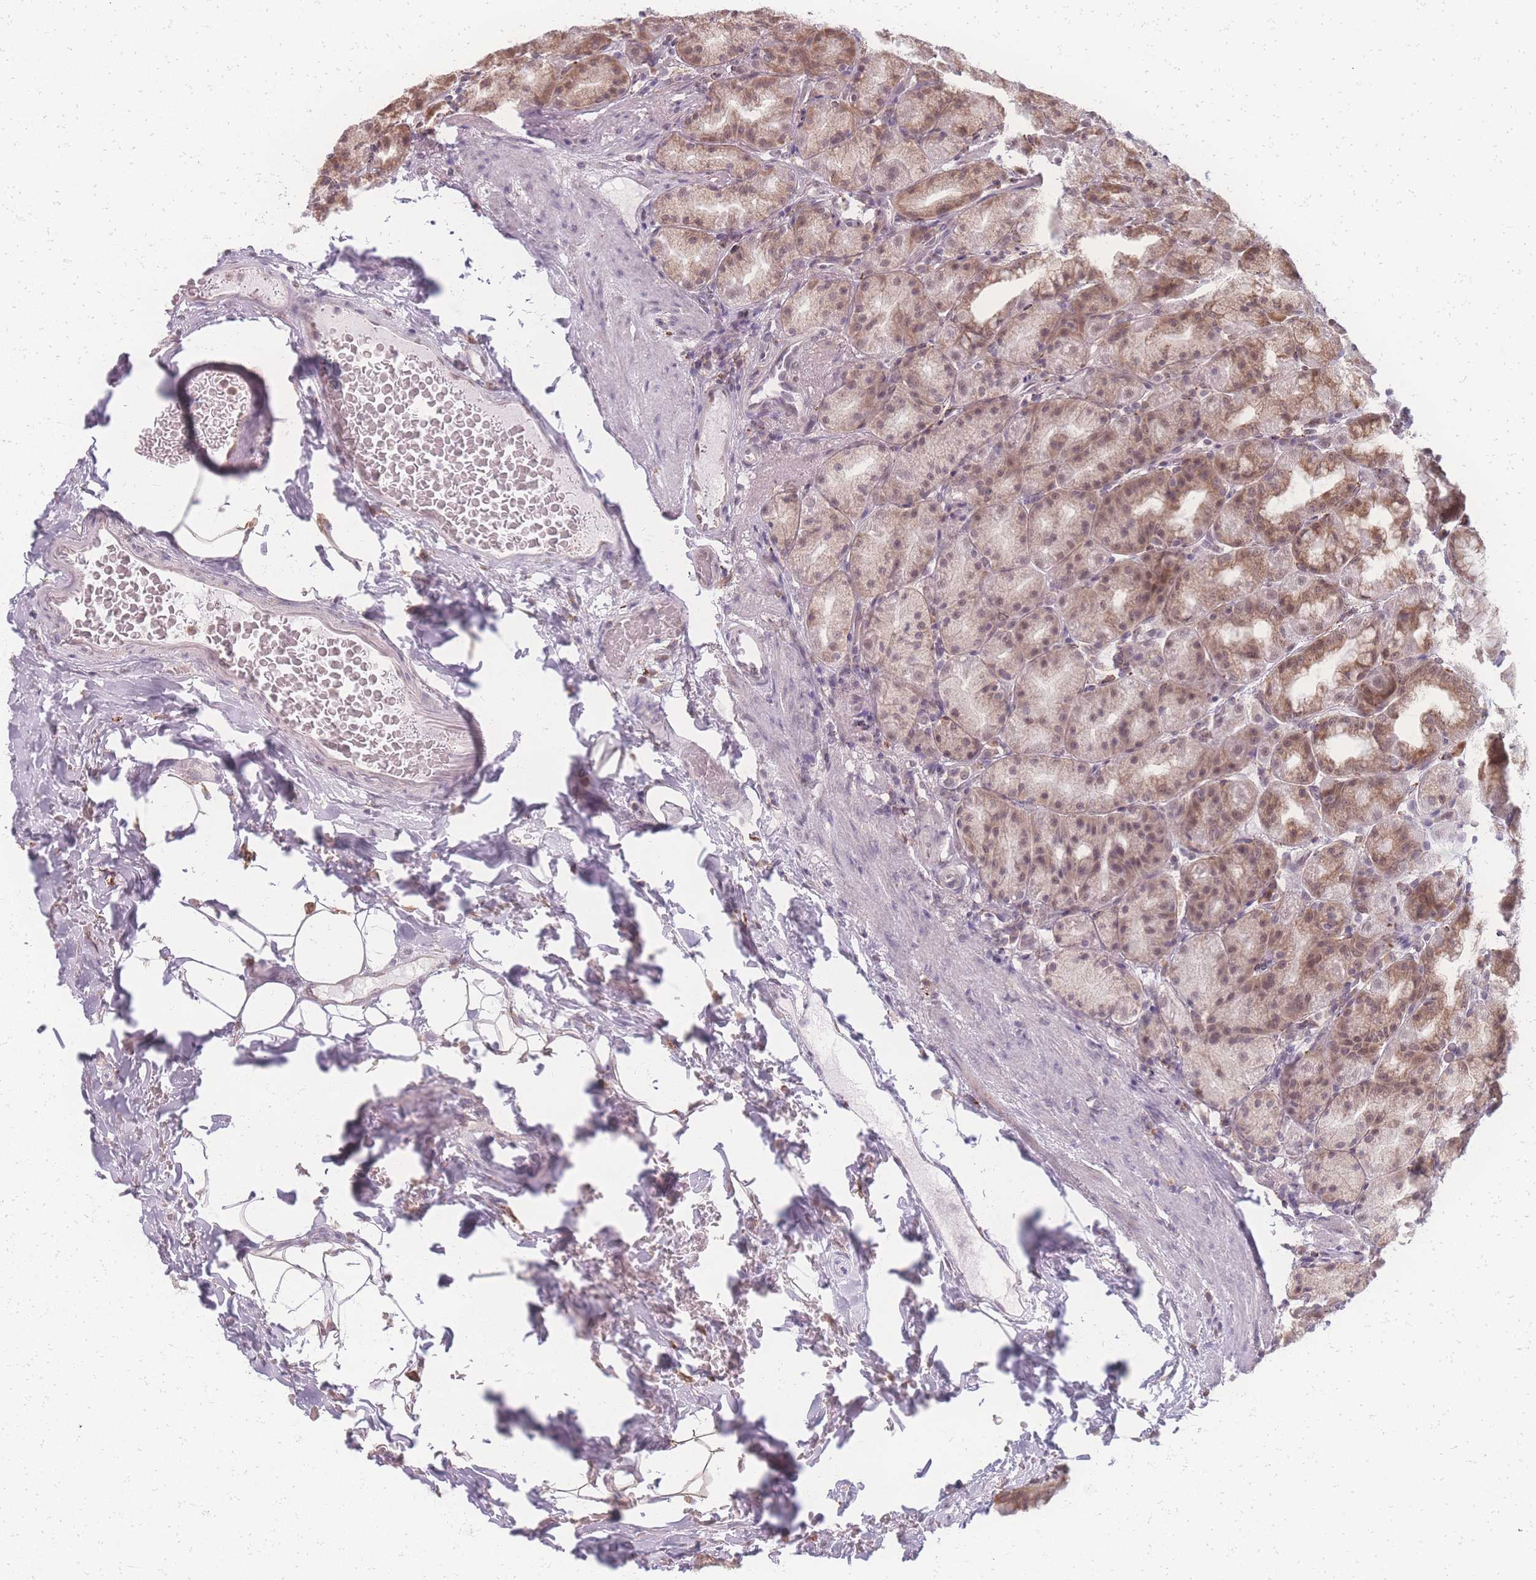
{"staining": {"intensity": "moderate", "quantity": "25%-75%", "location": "cytoplasmic/membranous,nuclear"}, "tissue": "stomach", "cell_type": "Glandular cells", "image_type": "normal", "snomed": [{"axis": "morphology", "description": "Normal tissue, NOS"}, {"axis": "topography", "description": "Stomach, upper"}, {"axis": "topography", "description": "Stomach"}], "caption": "The micrograph demonstrates a brown stain indicating the presence of a protein in the cytoplasmic/membranous,nuclear of glandular cells in stomach. (IHC, brightfield microscopy, high magnification).", "gene": "ZC3H13", "patient": {"sex": "male", "age": 68}}